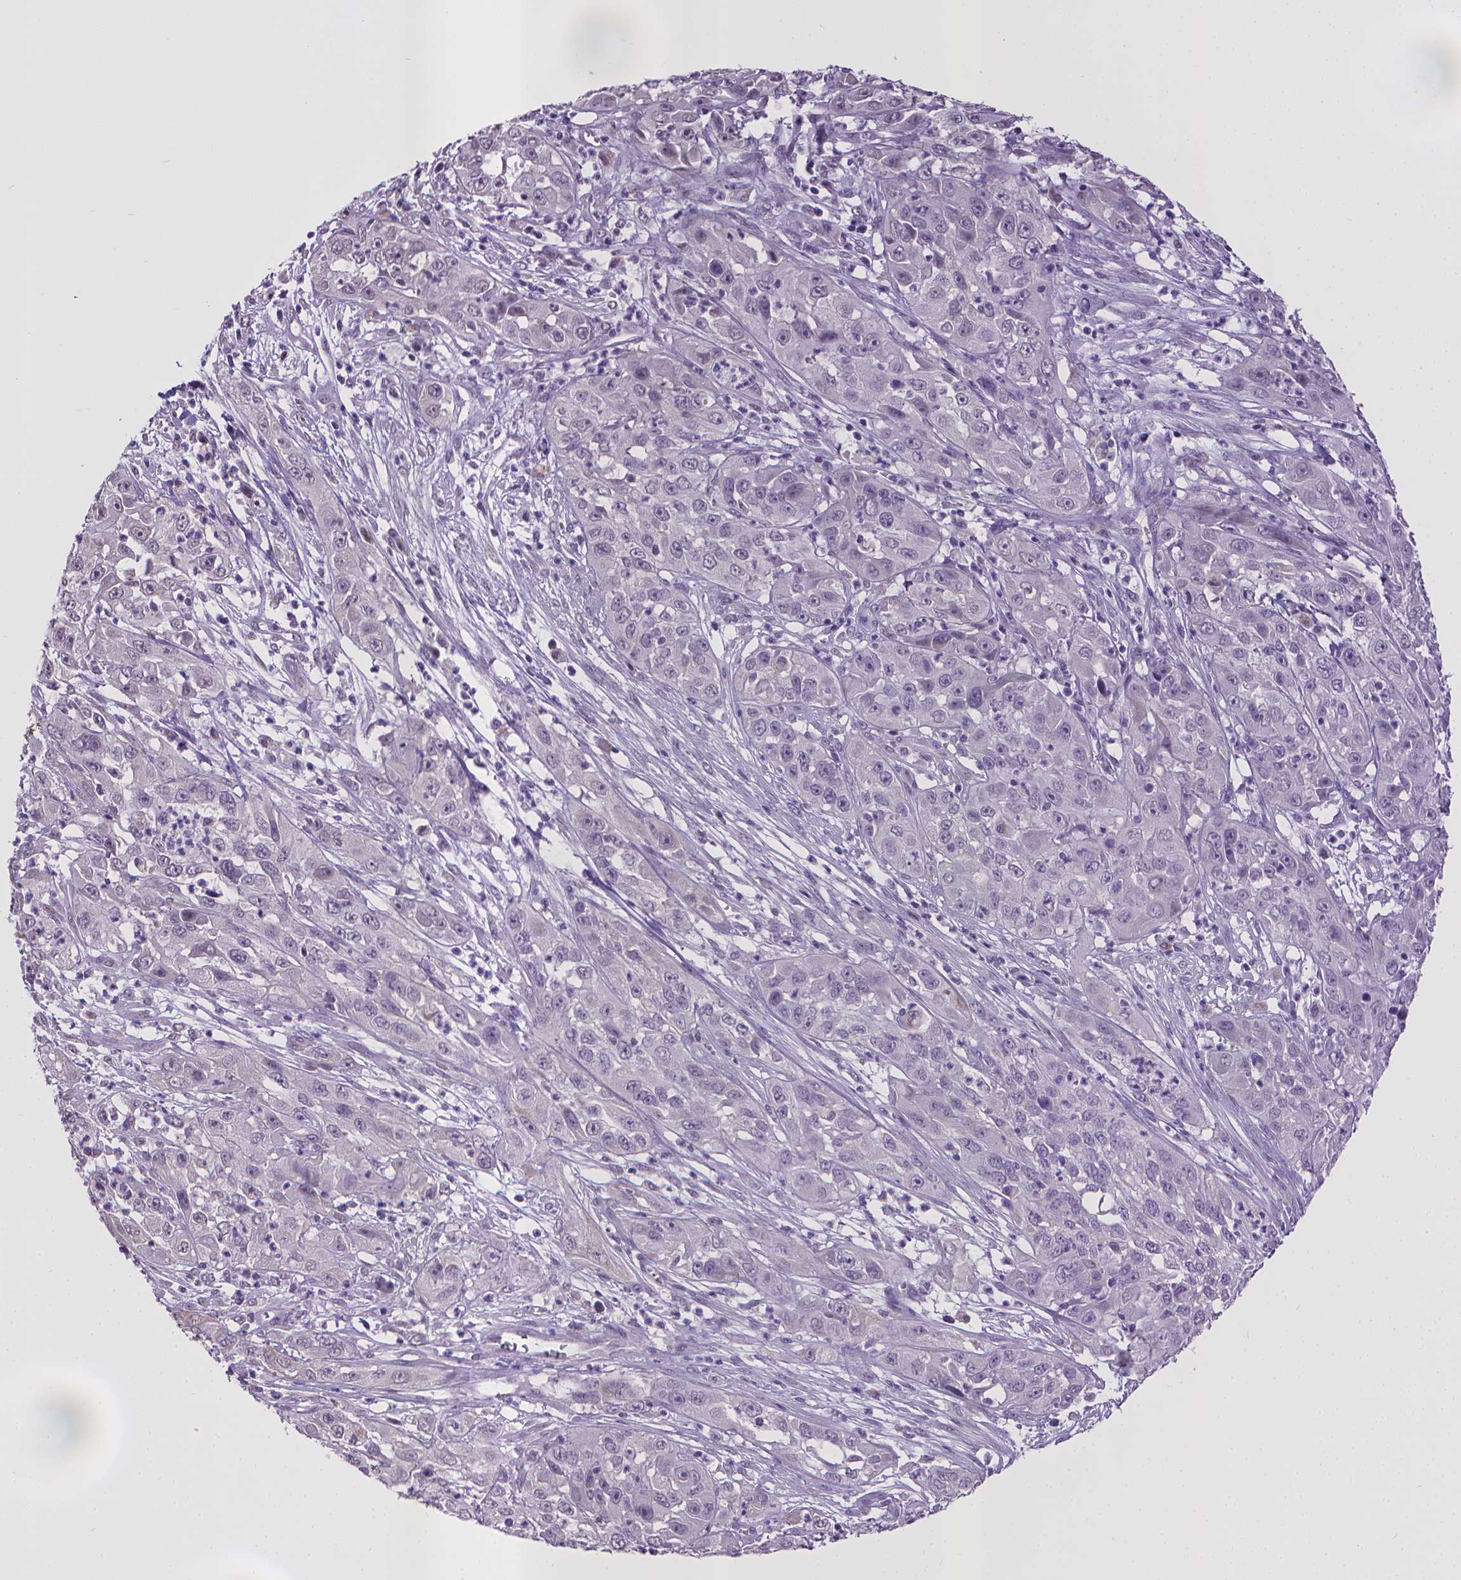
{"staining": {"intensity": "negative", "quantity": "none", "location": "none"}, "tissue": "cervical cancer", "cell_type": "Tumor cells", "image_type": "cancer", "snomed": [{"axis": "morphology", "description": "Squamous cell carcinoma, NOS"}, {"axis": "topography", "description": "Cervix"}], "caption": "A micrograph of cervical squamous cell carcinoma stained for a protein exhibits no brown staining in tumor cells.", "gene": "KMO", "patient": {"sex": "female", "age": 32}}